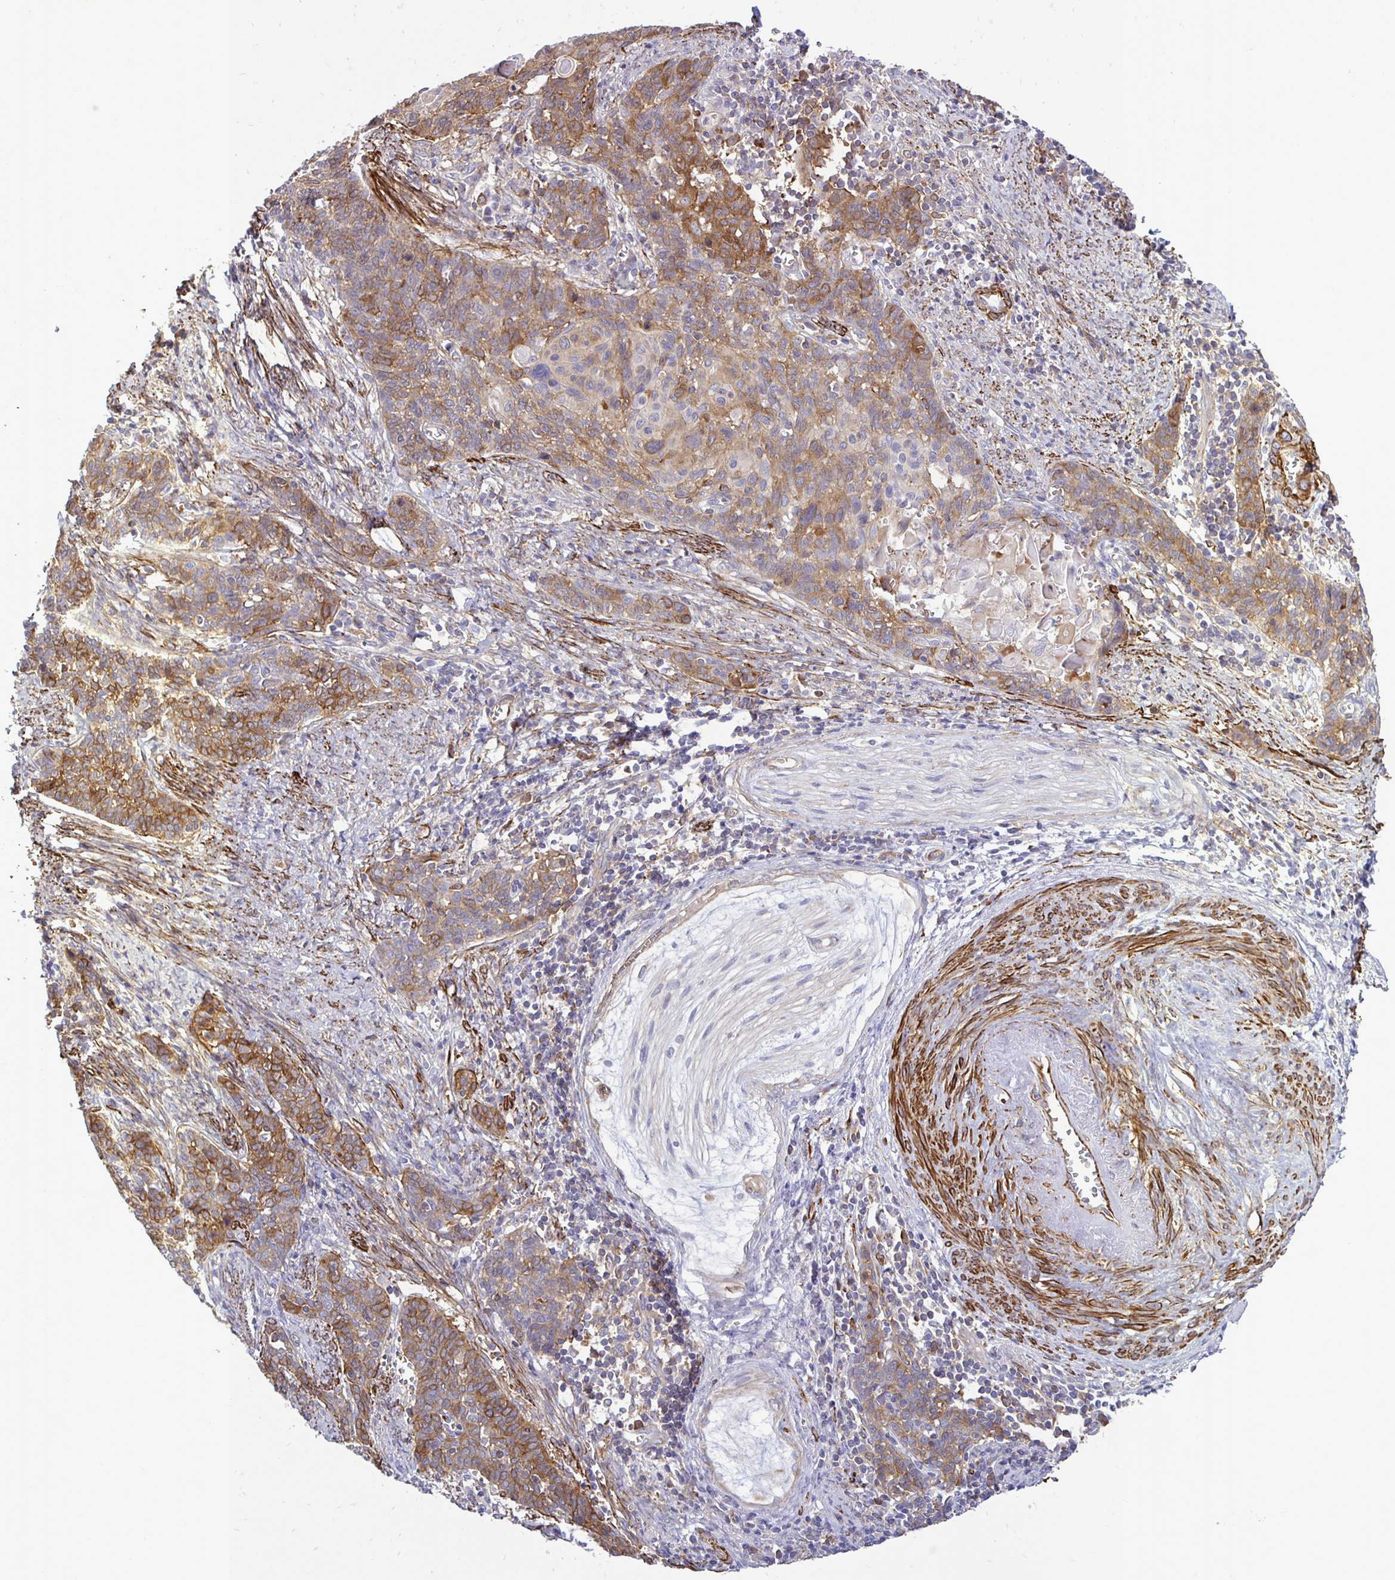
{"staining": {"intensity": "moderate", "quantity": ">75%", "location": "cytoplasmic/membranous"}, "tissue": "cervical cancer", "cell_type": "Tumor cells", "image_type": "cancer", "snomed": [{"axis": "morphology", "description": "Squamous cell carcinoma, NOS"}, {"axis": "topography", "description": "Cervix"}], "caption": "A medium amount of moderate cytoplasmic/membranous positivity is appreciated in approximately >75% of tumor cells in cervical cancer tissue.", "gene": "CTPS1", "patient": {"sex": "female", "age": 39}}